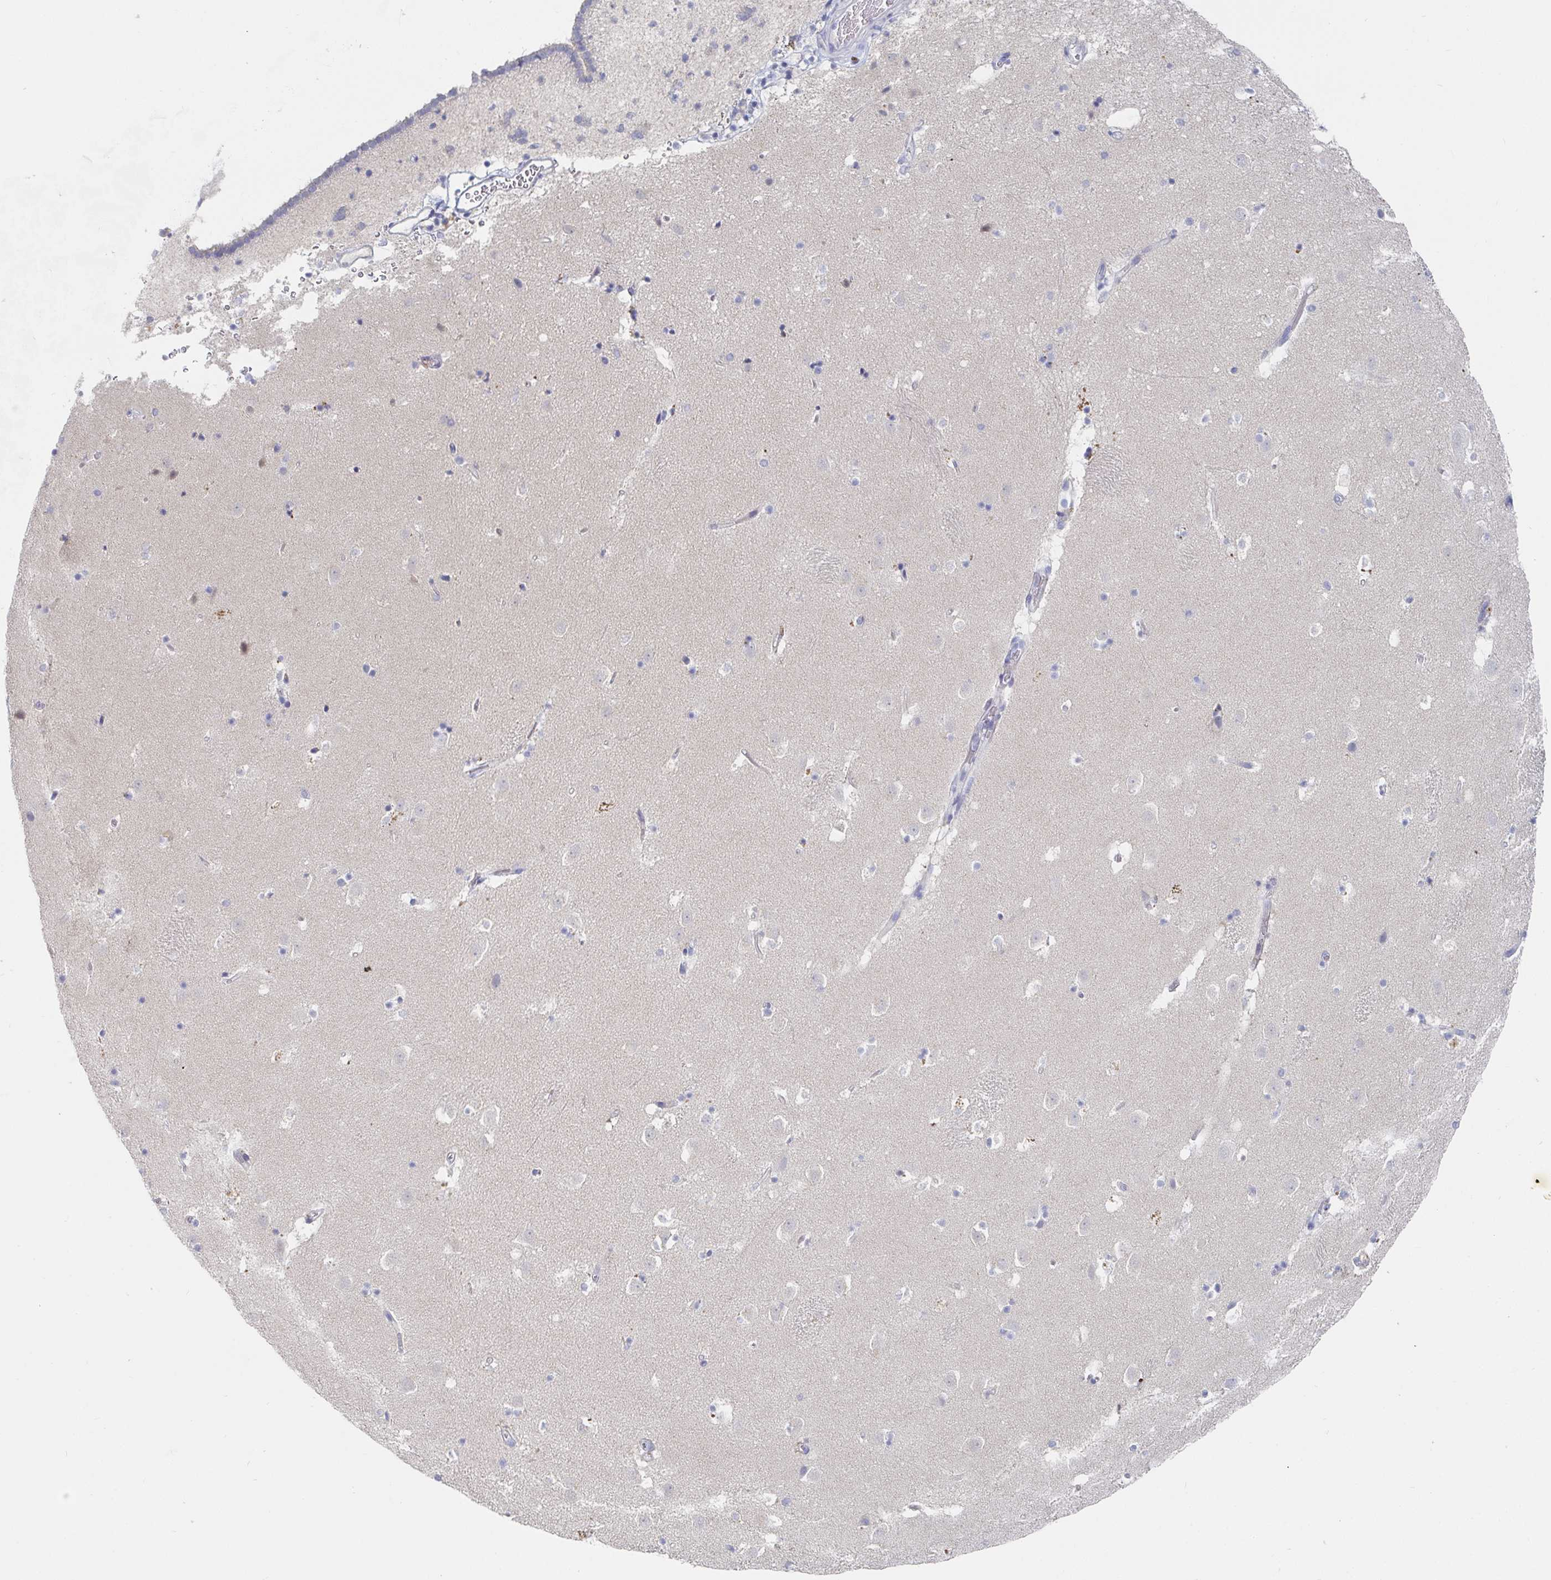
{"staining": {"intensity": "negative", "quantity": "none", "location": "none"}, "tissue": "caudate", "cell_type": "Glial cells", "image_type": "normal", "snomed": [{"axis": "morphology", "description": "Normal tissue, NOS"}, {"axis": "topography", "description": "Lateral ventricle wall"}], "caption": "DAB (3,3'-diaminobenzidine) immunohistochemical staining of normal human caudate shows no significant expression in glial cells.", "gene": "ZNF100", "patient": {"sex": "male", "age": 37}}